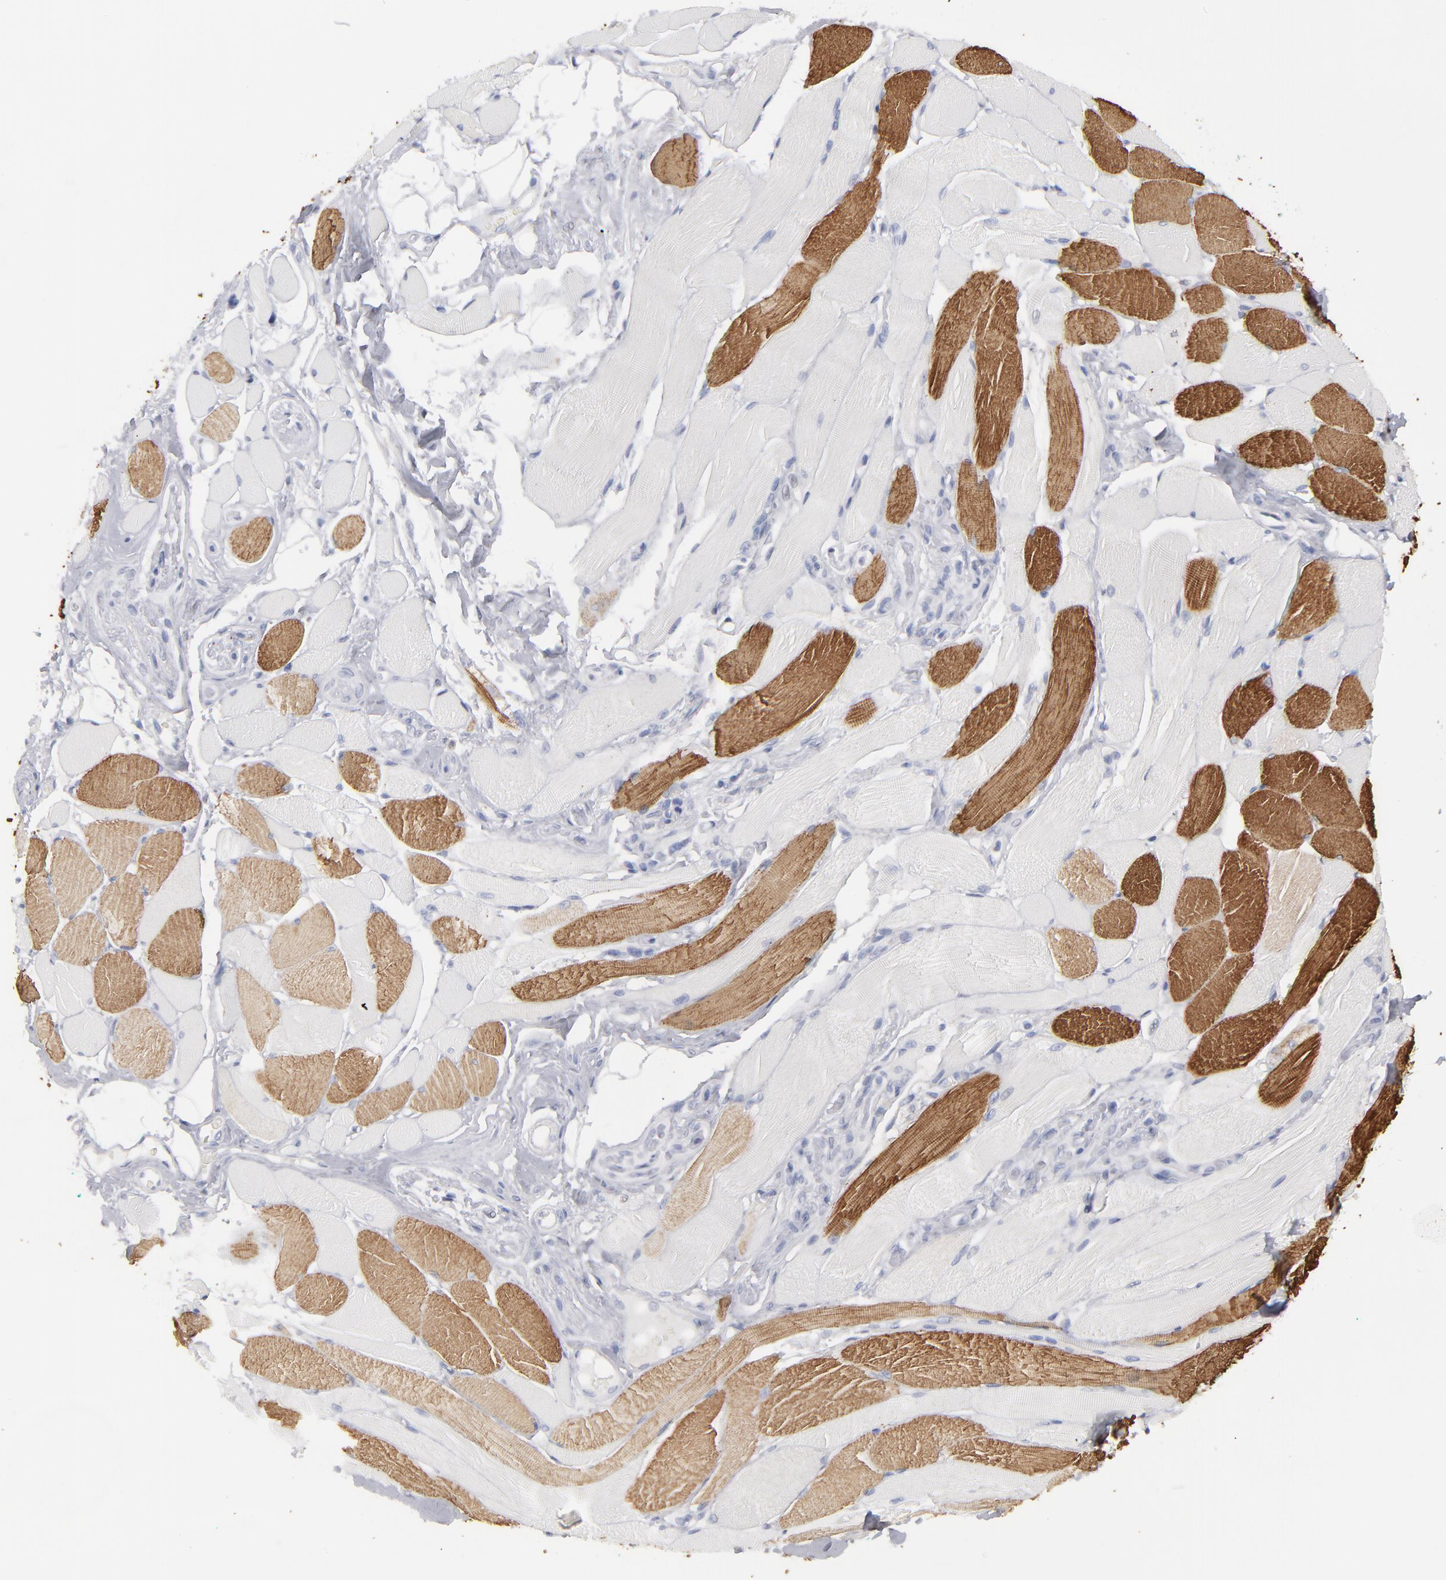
{"staining": {"intensity": "strong", "quantity": "25%-75%", "location": "cytoplasmic/membranous"}, "tissue": "skeletal muscle", "cell_type": "Myocytes", "image_type": "normal", "snomed": [{"axis": "morphology", "description": "Normal tissue, NOS"}, {"axis": "topography", "description": "Skeletal muscle"}, {"axis": "topography", "description": "Peripheral nerve tissue"}], "caption": "Brown immunohistochemical staining in benign skeletal muscle shows strong cytoplasmic/membranous expression in approximately 25%-75% of myocytes.", "gene": "CCDC80", "patient": {"sex": "female", "age": 84}}